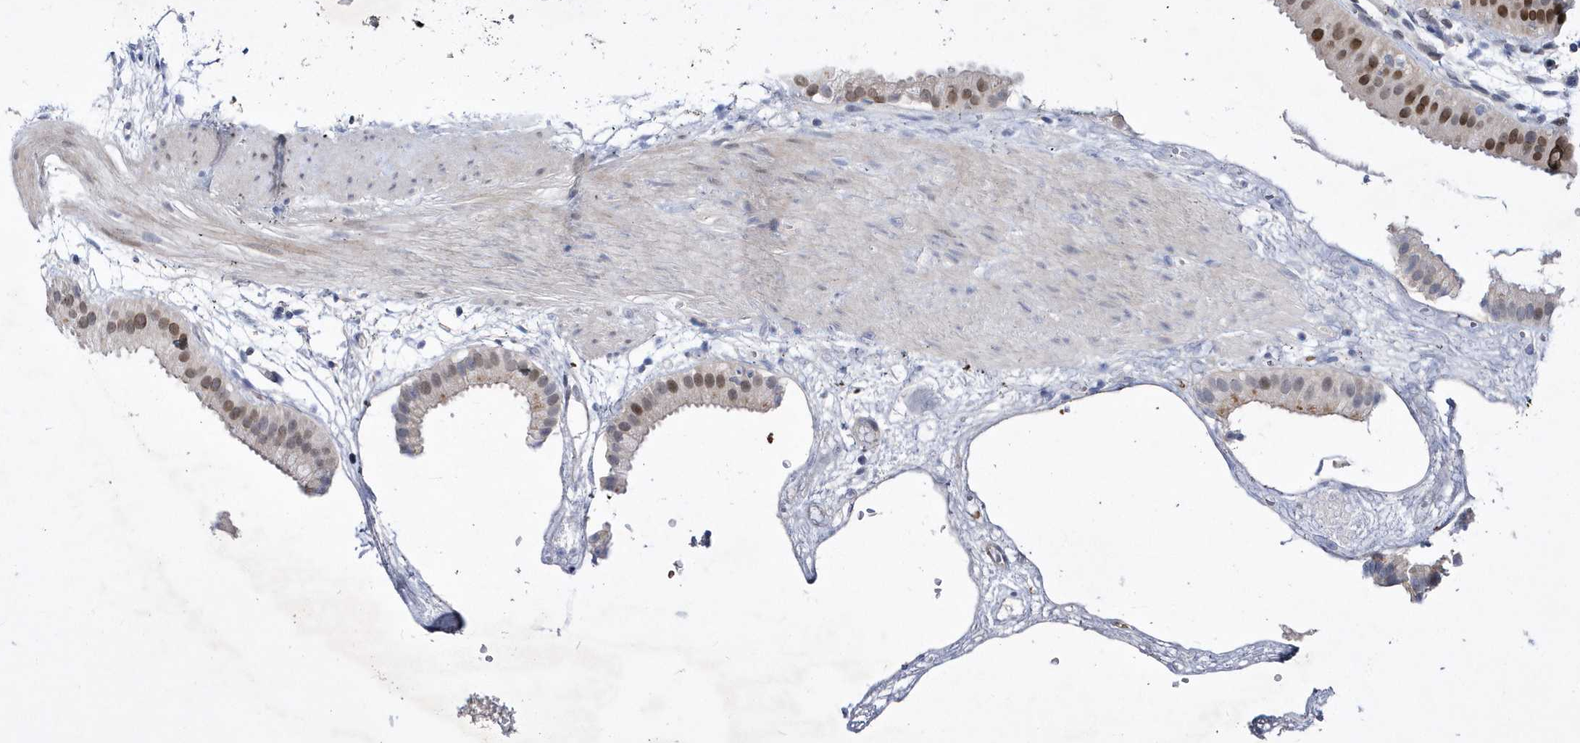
{"staining": {"intensity": "moderate", "quantity": "25%-75%", "location": "cytoplasmic/membranous,nuclear"}, "tissue": "gallbladder", "cell_type": "Glandular cells", "image_type": "normal", "snomed": [{"axis": "morphology", "description": "Normal tissue, NOS"}, {"axis": "topography", "description": "Gallbladder"}], "caption": "Moderate cytoplasmic/membranous,nuclear protein expression is present in about 25%-75% of glandular cells in gallbladder. Ihc stains the protein of interest in brown and the nuclei are stained blue.", "gene": "ZNF875", "patient": {"sex": "female", "age": 64}}